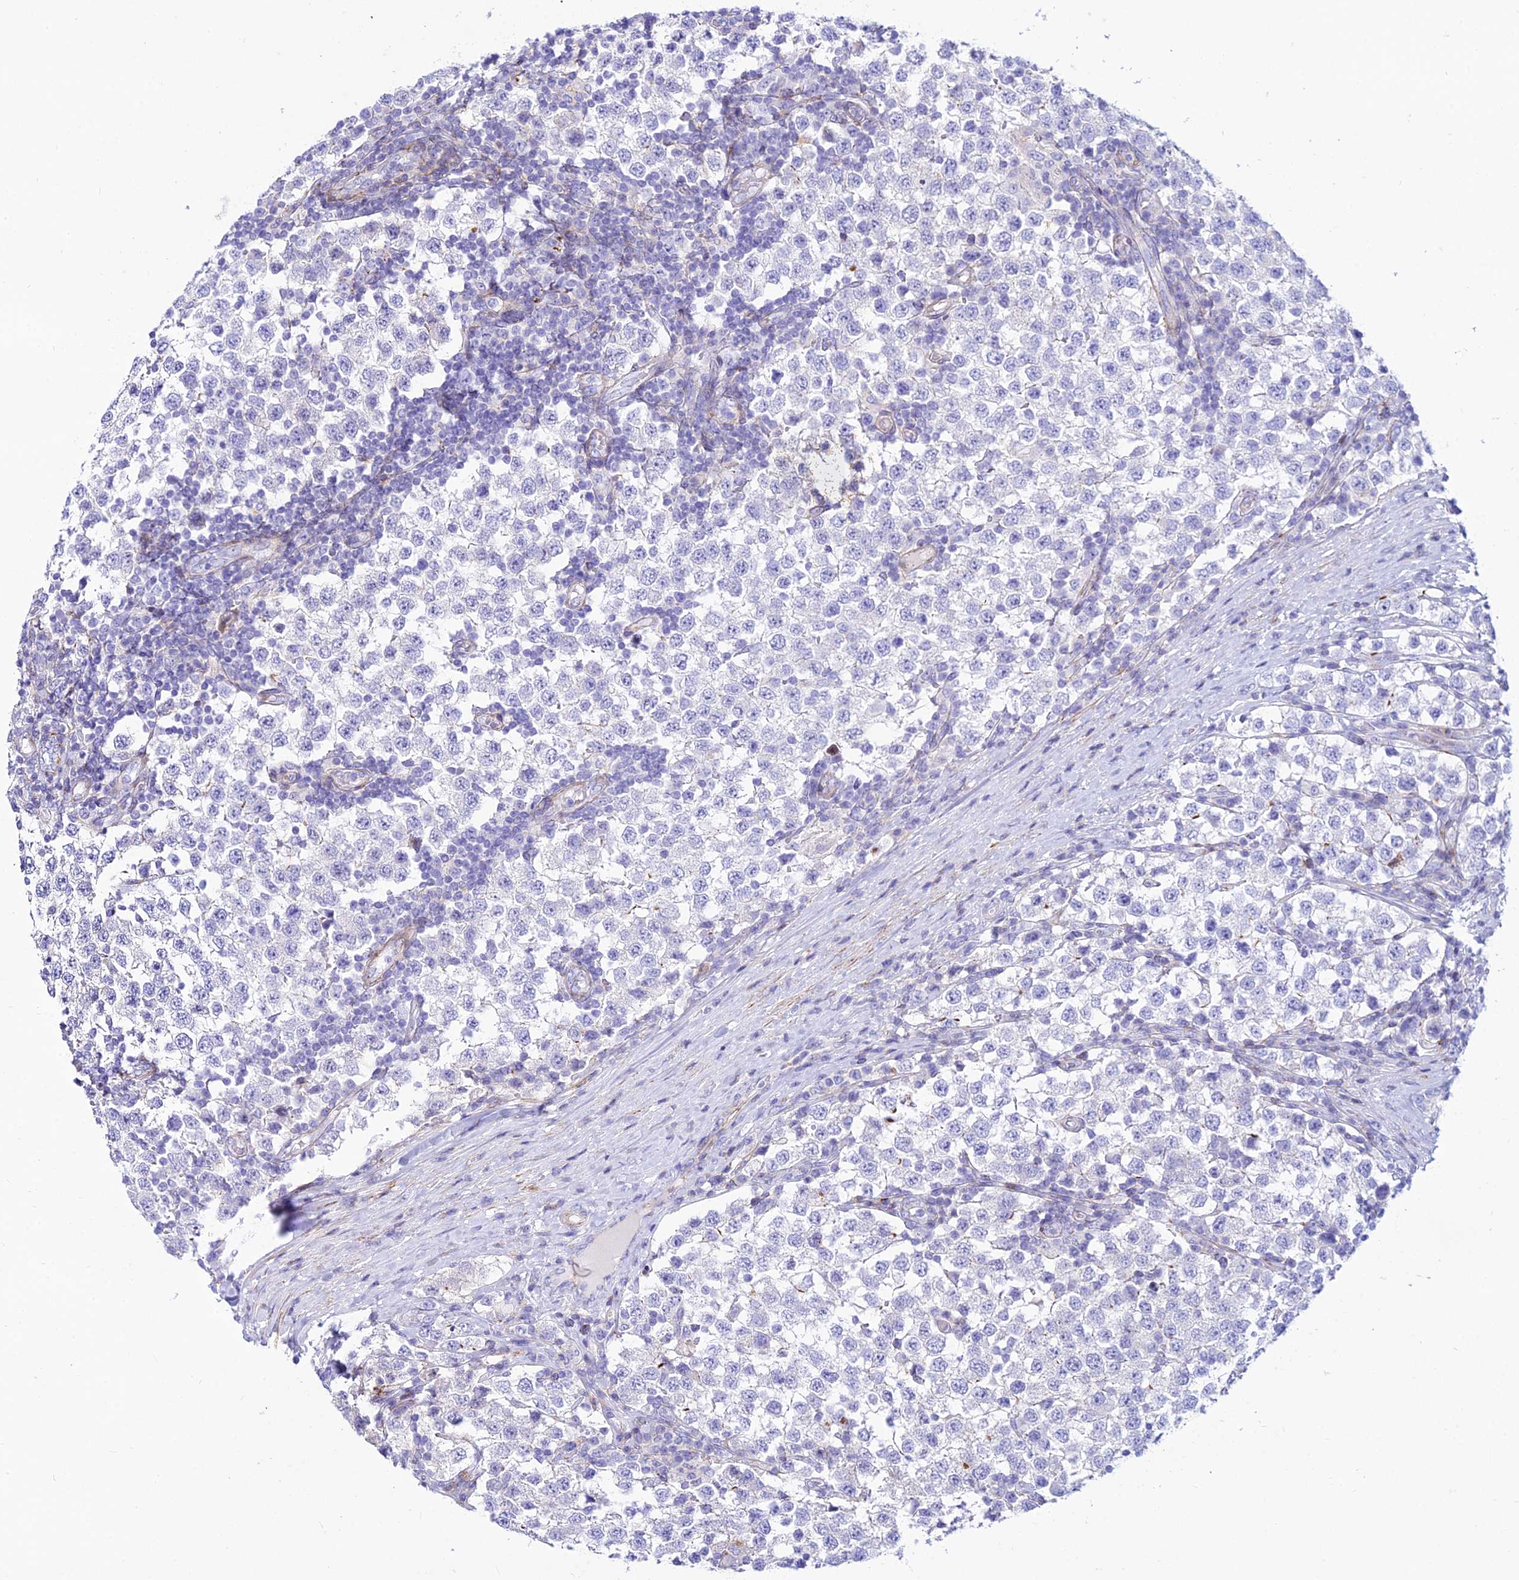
{"staining": {"intensity": "negative", "quantity": "none", "location": "none"}, "tissue": "testis cancer", "cell_type": "Tumor cells", "image_type": "cancer", "snomed": [{"axis": "morphology", "description": "Seminoma, NOS"}, {"axis": "topography", "description": "Testis"}], "caption": "High magnification brightfield microscopy of testis cancer (seminoma) stained with DAB (brown) and counterstained with hematoxylin (blue): tumor cells show no significant positivity.", "gene": "DLX1", "patient": {"sex": "male", "age": 34}}